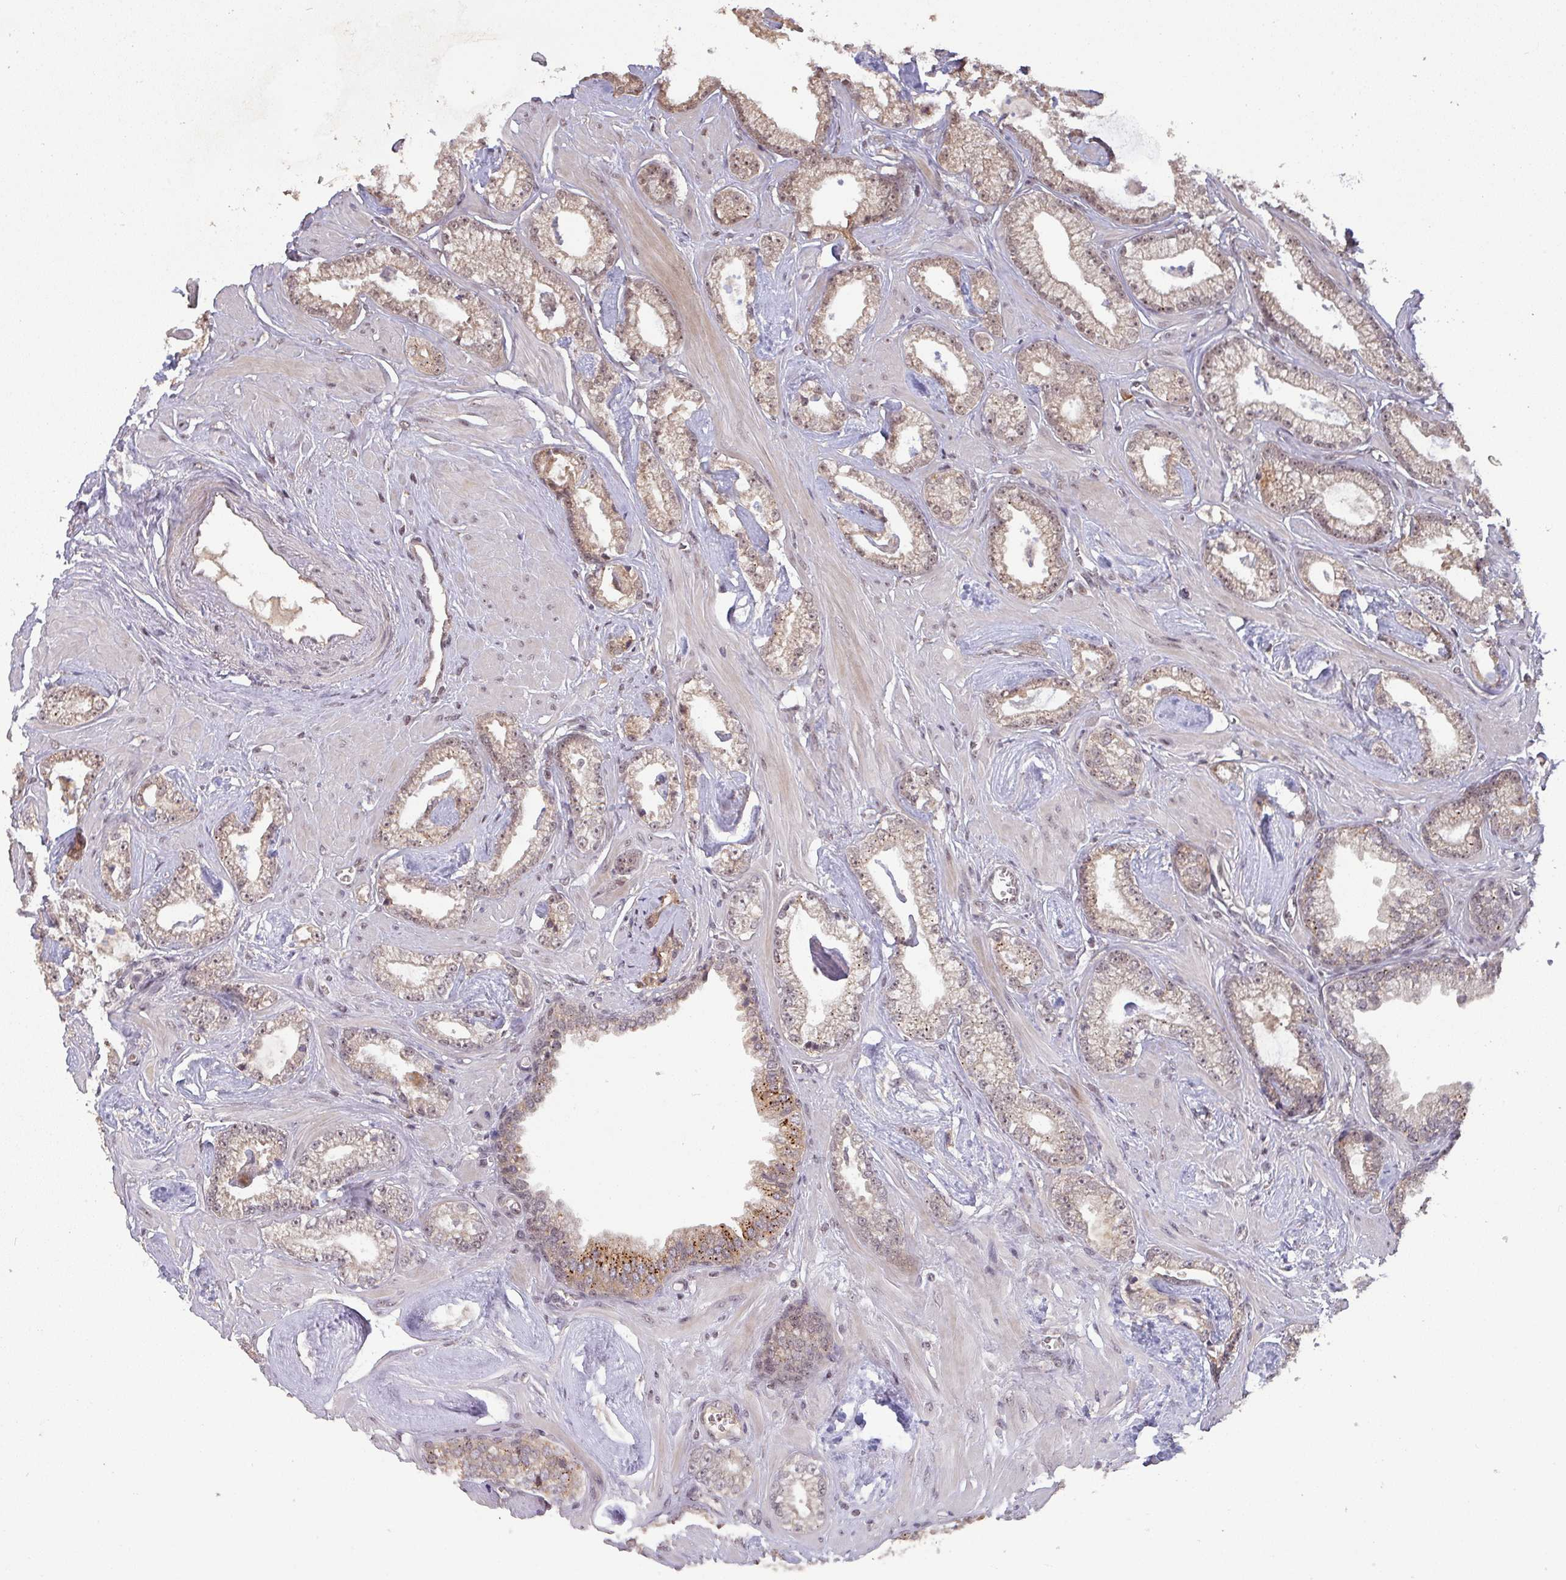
{"staining": {"intensity": "weak", "quantity": ">75%", "location": "cytoplasmic/membranous,nuclear"}, "tissue": "prostate cancer", "cell_type": "Tumor cells", "image_type": "cancer", "snomed": [{"axis": "morphology", "description": "Adenocarcinoma, Low grade"}, {"axis": "topography", "description": "Prostate"}], "caption": "Immunohistochemical staining of human adenocarcinoma (low-grade) (prostate) demonstrates low levels of weak cytoplasmic/membranous and nuclear expression in about >75% of tumor cells. (Stains: DAB (3,3'-diaminobenzidine) in brown, nuclei in blue, Microscopy: brightfield microscopy at high magnification).", "gene": "ZBTB14", "patient": {"sex": "male", "age": 60}}